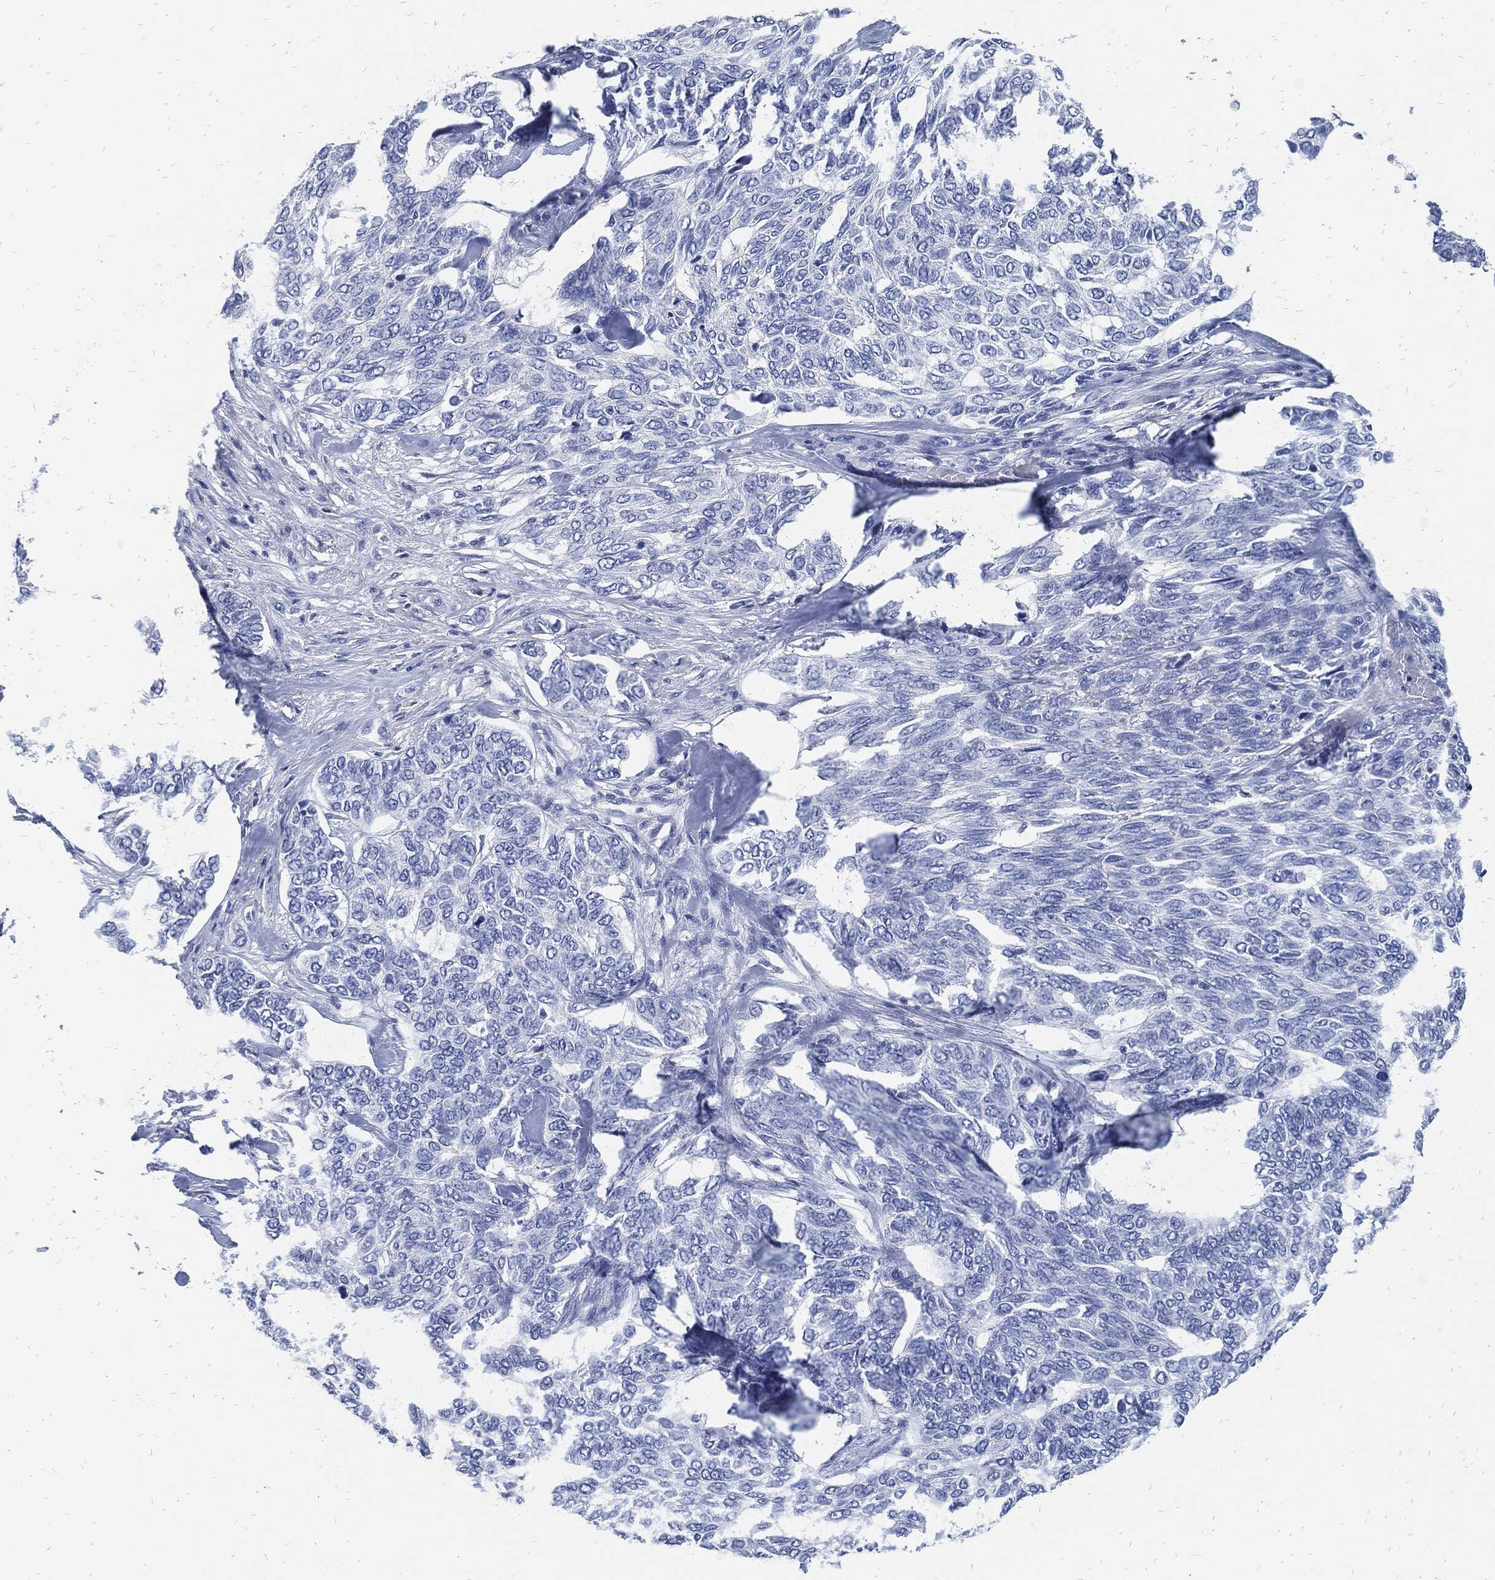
{"staining": {"intensity": "negative", "quantity": "none", "location": "none"}, "tissue": "skin cancer", "cell_type": "Tumor cells", "image_type": "cancer", "snomed": [{"axis": "morphology", "description": "Basal cell carcinoma"}, {"axis": "topography", "description": "Skin"}], "caption": "Protein analysis of skin cancer reveals no significant positivity in tumor cells.", "gene": "FABP4", "patient": {"sex": "female", "age": 65}}